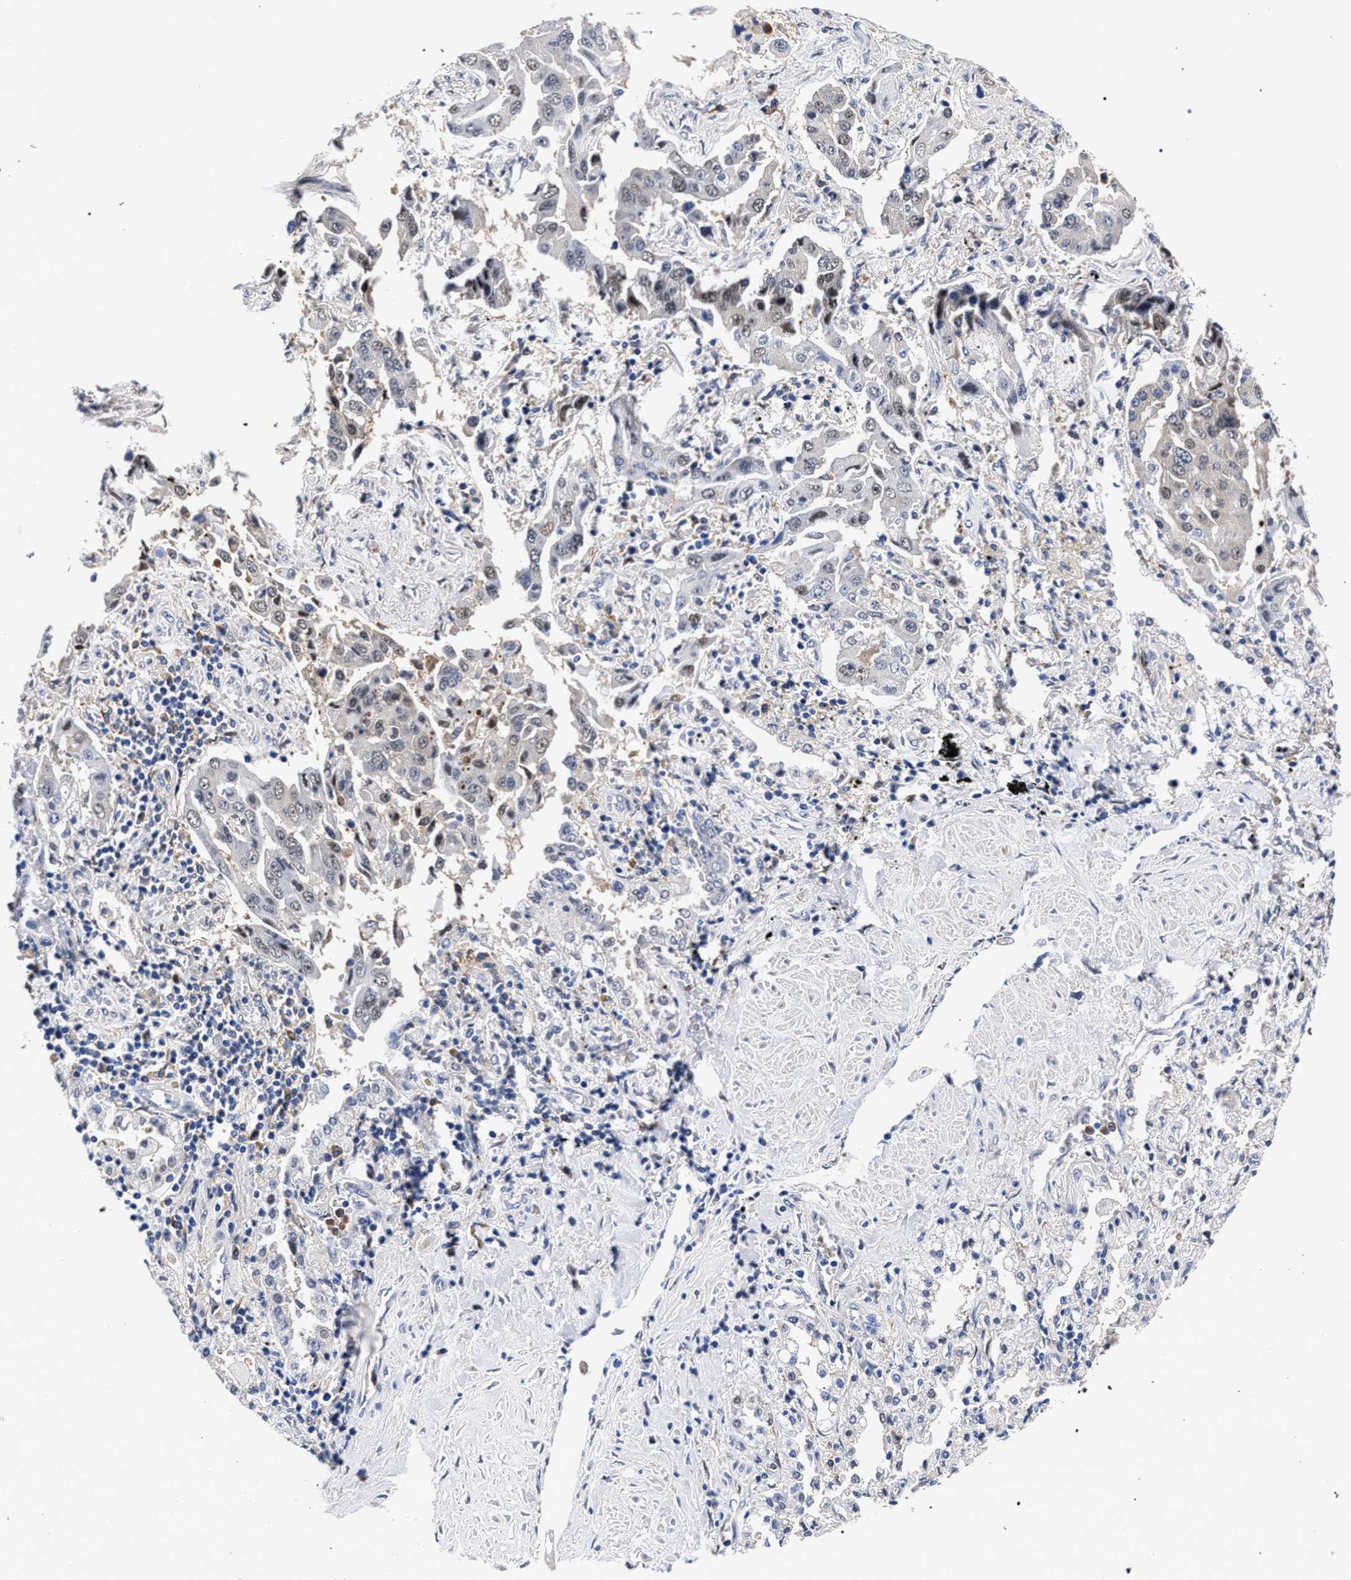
{"staining": {"intensity": "negative", "quantity": "none", "location": "none"}, "tissue": "lung cancer", "cell_type": "Tumor cells", "image_type": "cancer", "snomed": [{"axis": "morphology", "description": "Adenocarcinoma, NOS"}, {"axis": "topography", "description": "Lung"}], "caption": "Tumor cells are negative for brown protein staining in lung cancer.", "gene": "ZNF462", "patient": {"sex": "female", "age": 65}}